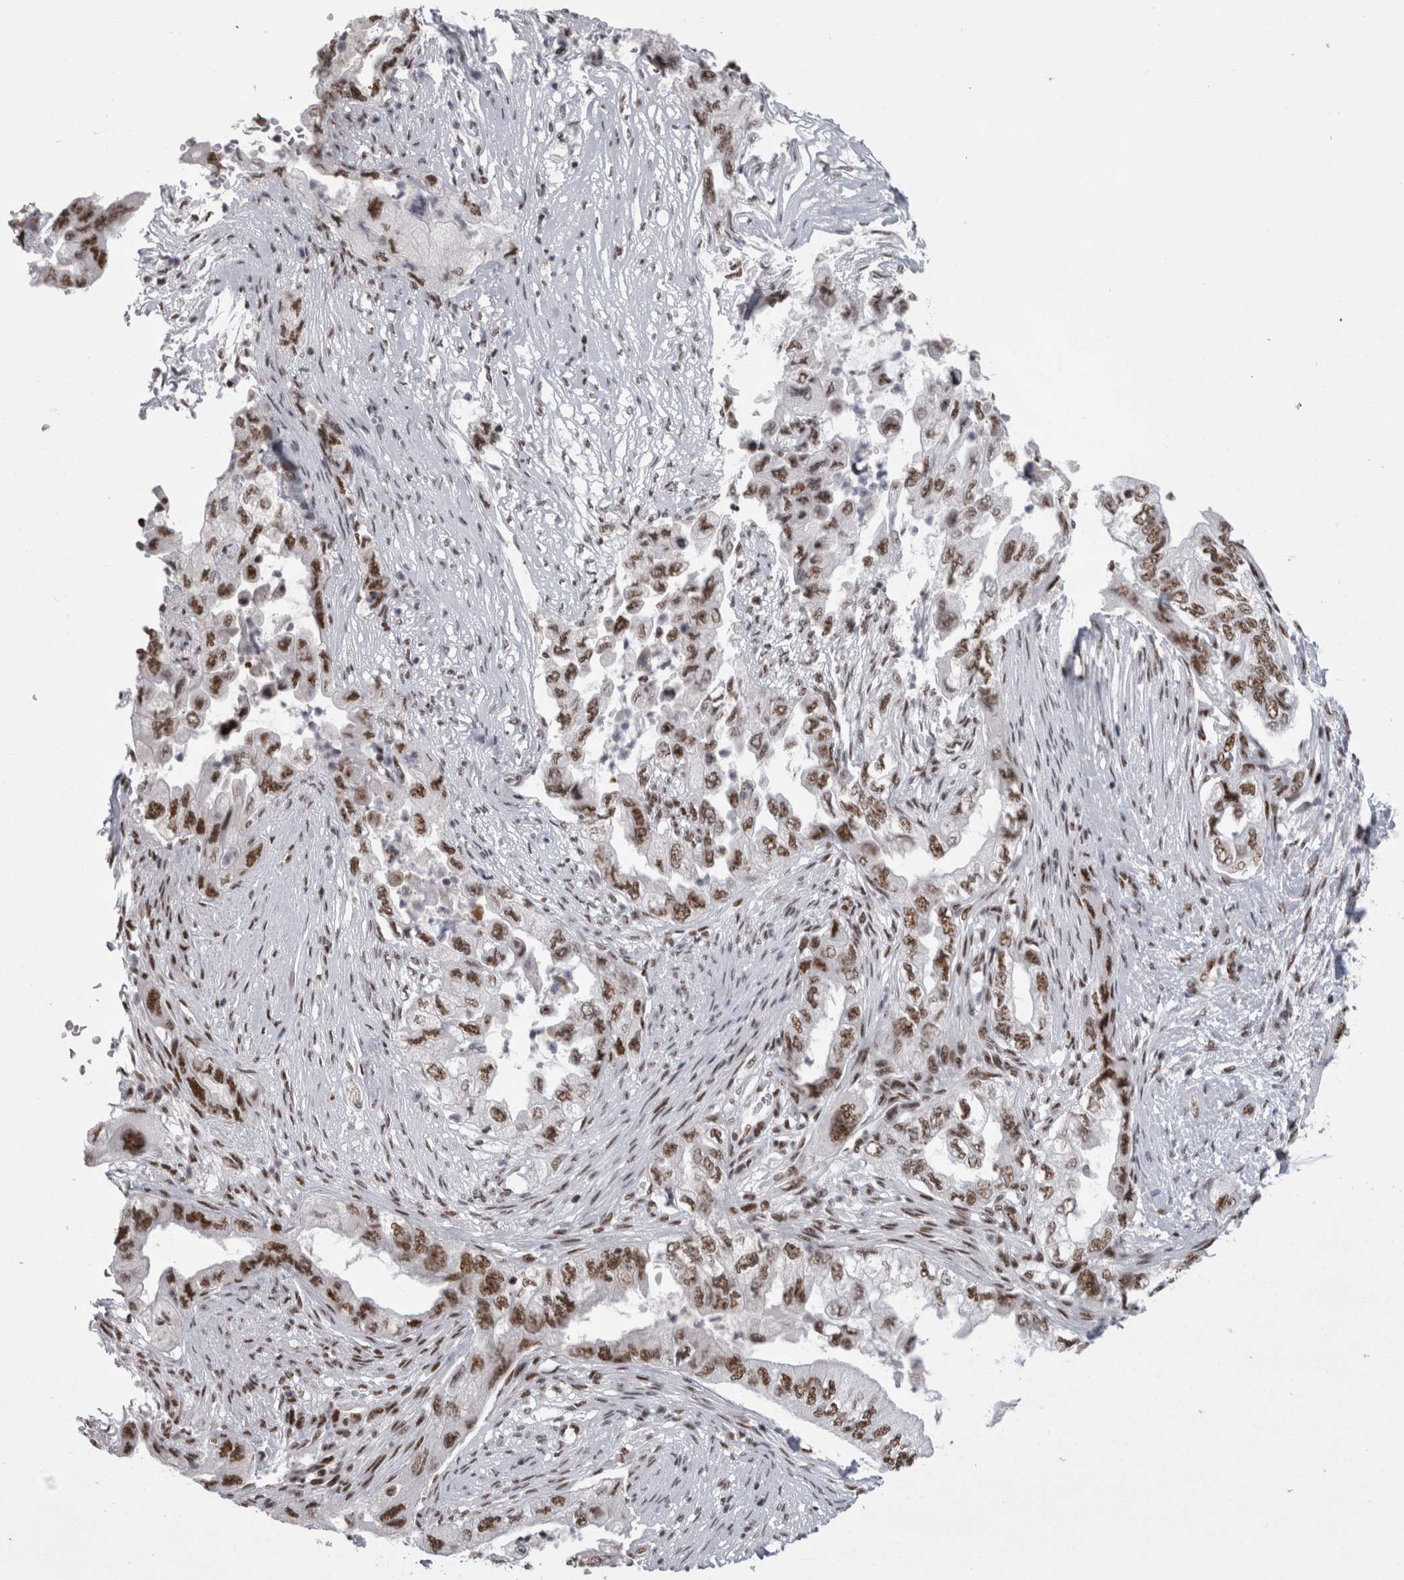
{"staining": {"intensity": "weak", "quantity": ">75%", "location": "nuclear"}, "tissue": "pancreatic cancer", "cell_type": "Tumor cells", "image_type": "cancer", "snomed": [{"axis": "morphology", "description": "Adenocarcinoma, NOS"}, {"axis": "topography", "description": "Pancreas"}], "caption": "An IHC photomicrograph of tumor tissue is shown. Protein staining in brown highlights weak nuclear positivity in pancreatic cancer (adenocarcinoma) within tumor cells.", "gene": "SNRNP40", "patient": {"sex": "female", "age": 73}}